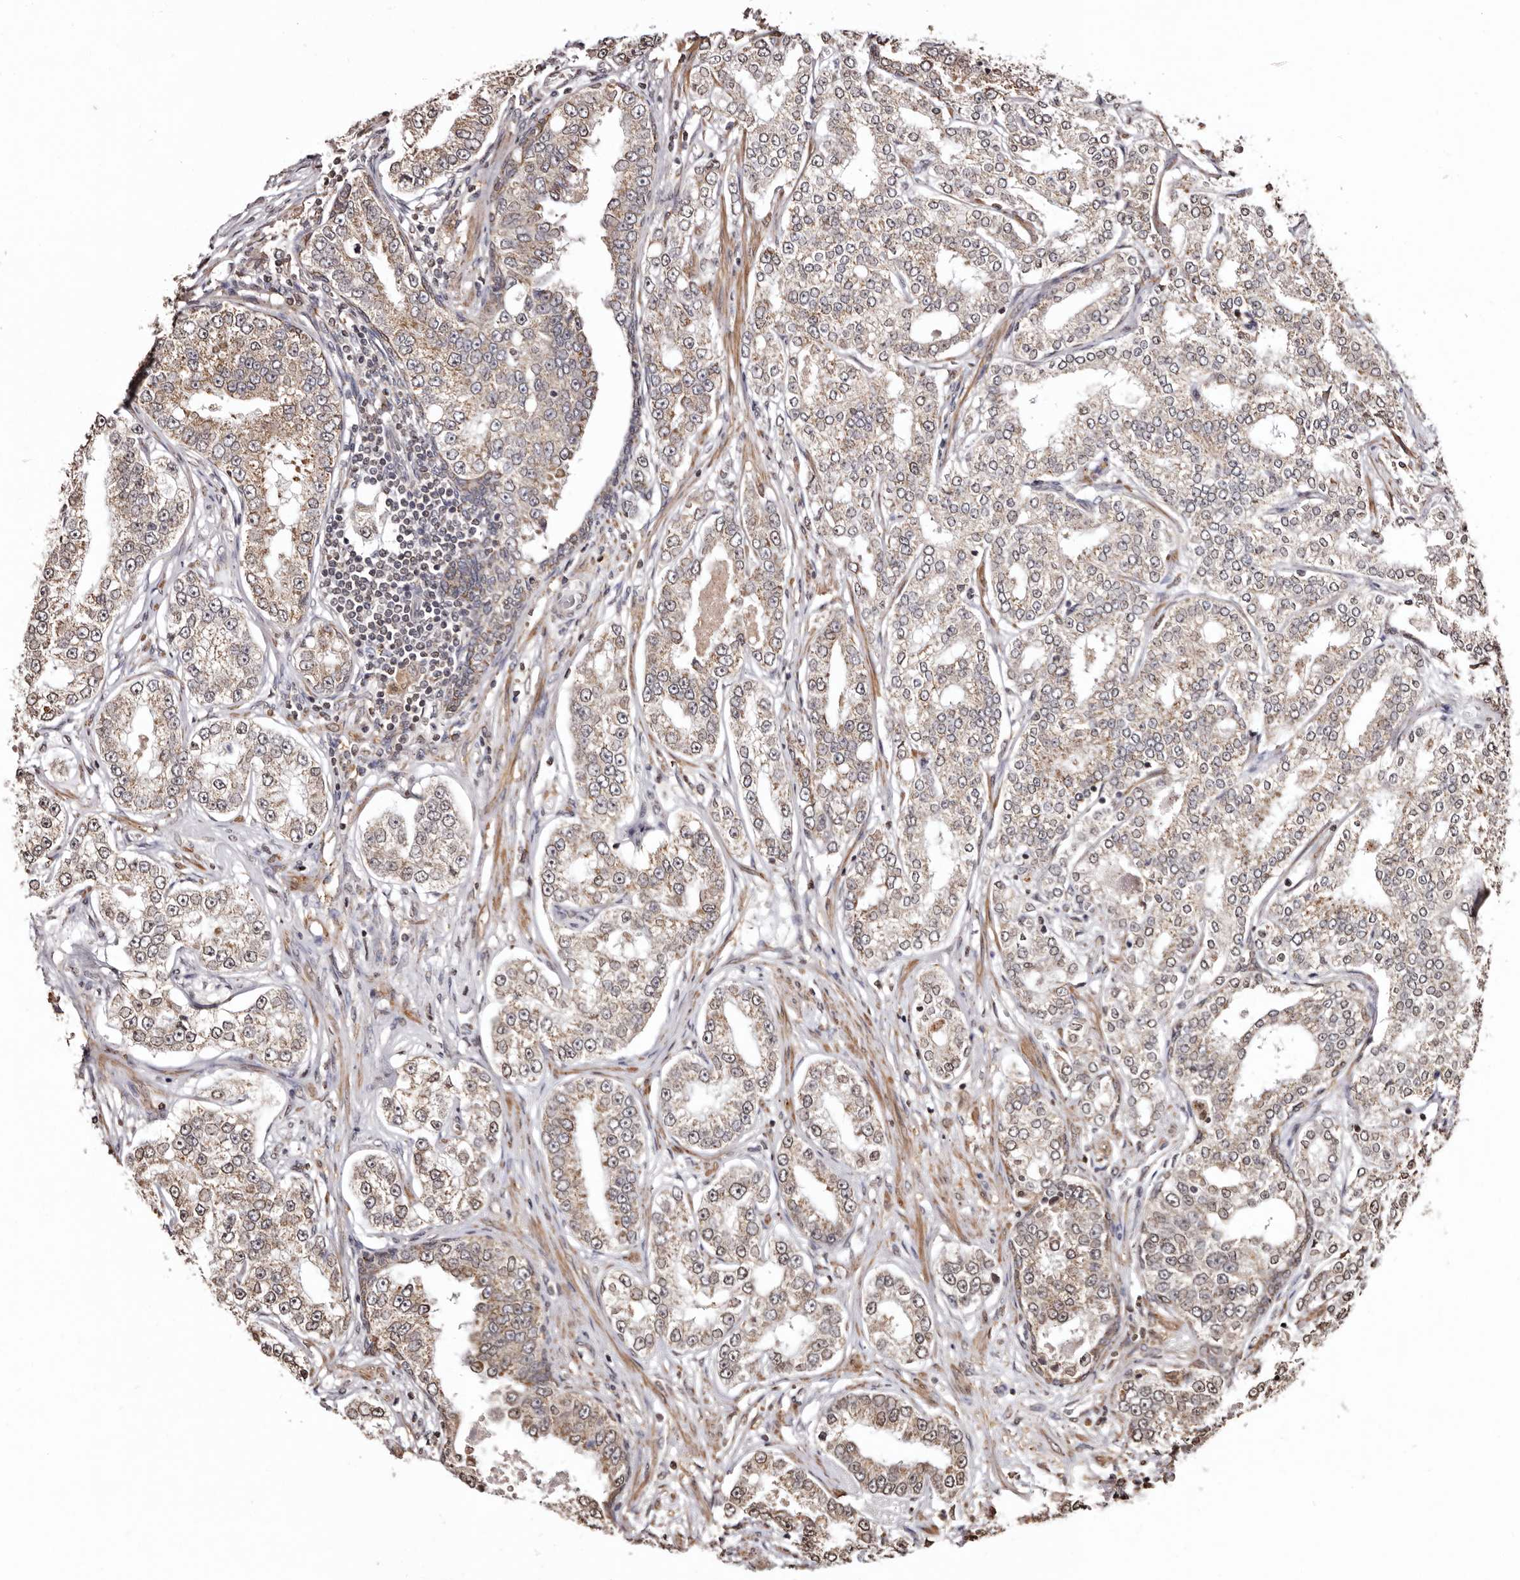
{"staining": {"intensity": "weak", "quantity": ">75%", "location": "cytoplasmic/membranous"}, "tissue": "prostate cancer", "cell_type": "Tumor cells", "image_type": "cancer", "snomed": [{"axis": "morphology", "description": "Normal tissue, NOS"}, {"axis": "morphology", "description": "Adenocarcinoma, High grade"}, {"axis": "topography", "description": "Prostate"}], "caption": "Protein expression analysis of prostate cancer (high-grade adenocarcinoma) reveals weak cytoplasmic/membranous positivity in approximately >75% of tumor cells. (brown staining indicates protein expression, while blue staining denotes nuclei).", "gene": "CCDC190", "patient": {"sex": "male", "age": 83}}